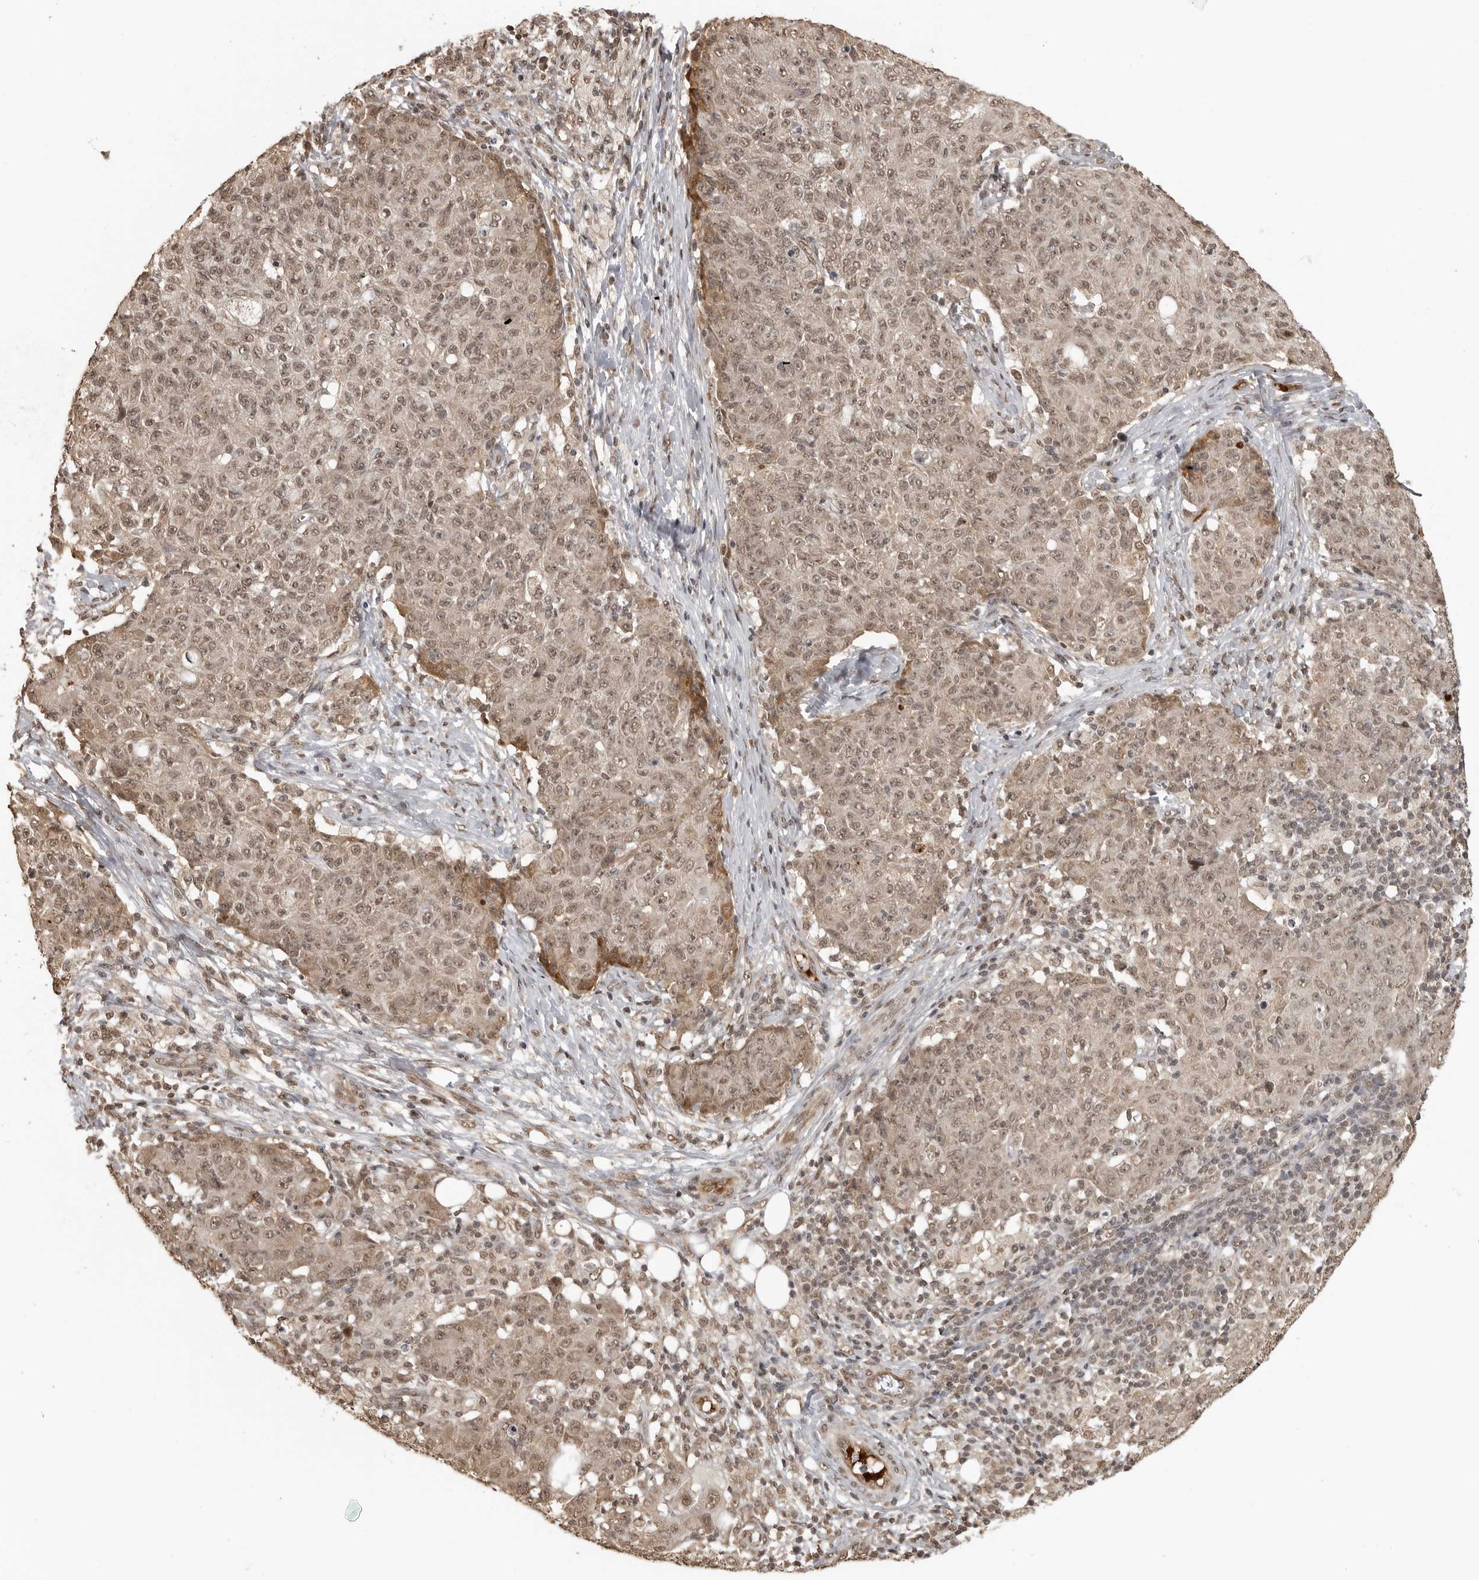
{"staining": {"intensity": "weak", "quantity": ">75%", "location": "nuclear"}, "tissue": "ovarian cancer", "cell_type": "Tumor cells", "image_type": "cancer", "snomed": [{"axis": "morphology", "description": "Carcinoma, endometroid"}, {"axis": "topography", "description": "Ovary"}], "caption": "Immunohistochemistry (IHC) of endometroid carcinoma (ovarian) shows low levels of weak nuclear positivity in approximately >75% of tumor cells. The staining was performed using DAB to visualize the protein expression in brown, while the nuclei were stained in blue with hematoxylin (Magnification: 20x).", "gene": "CLOCK", "patient": {"sex": "female", "age": 42}}